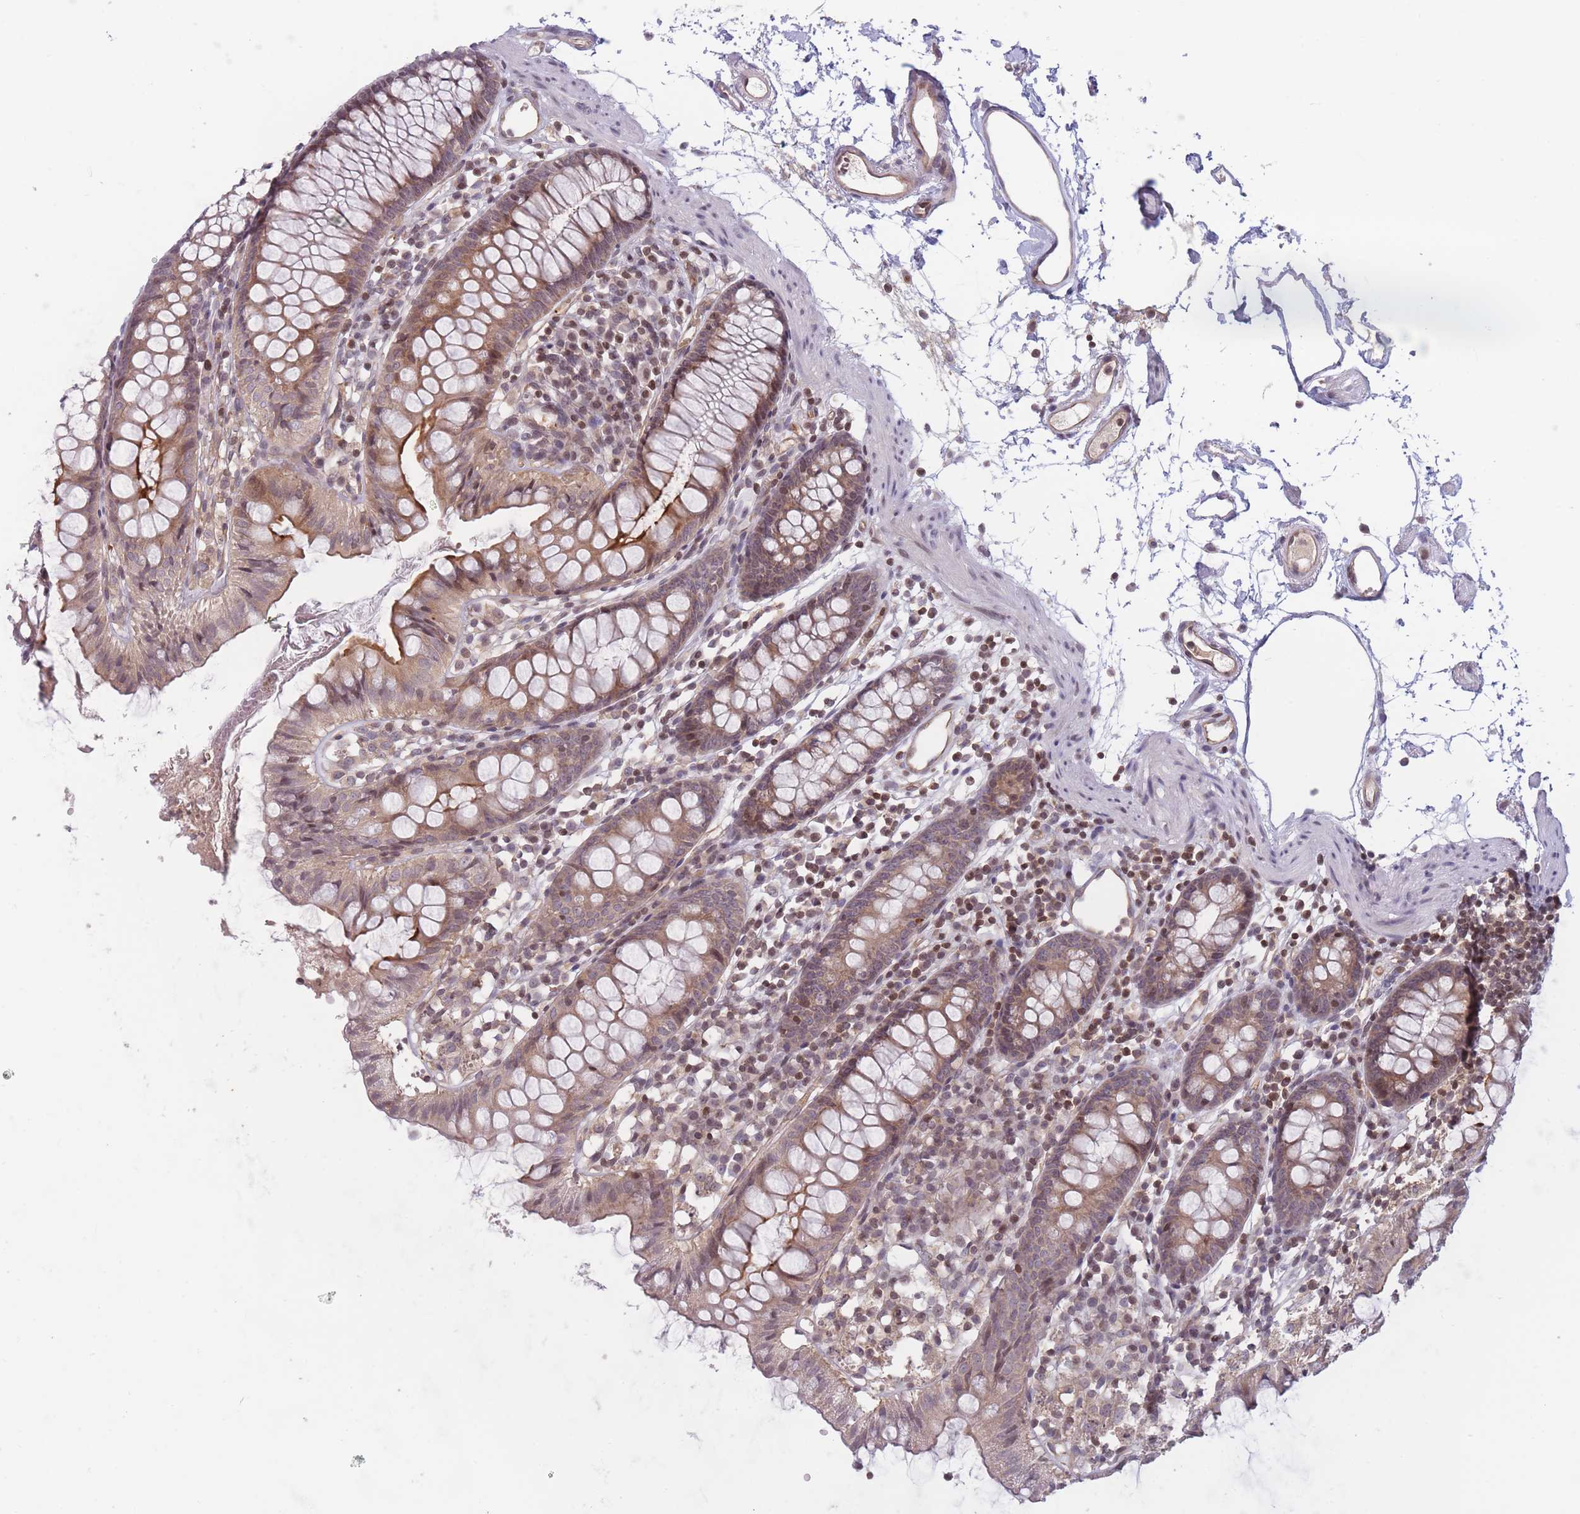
{"staining": {"intensity": "moderate", "quantity": ">75%", "location": "cytoplasmic/membranous"}, "tissue": "colon", "cell_type": "Endothelial cells", "image_type": "normal", "snomed": [{"axis": "morphology", "description": "Normal tissue, NOS"}, {"axis": "topography", "description": "Colon"}], "caption": "Immunohistochemistry (IHC) (DAB) staining of benign colon exhibits moderate cytoplasmic/membranous protein expression in approximately >75% of endothelial cells.", "gene": "SLC35F5", "patient": {"sex": "female", "age": 84}}